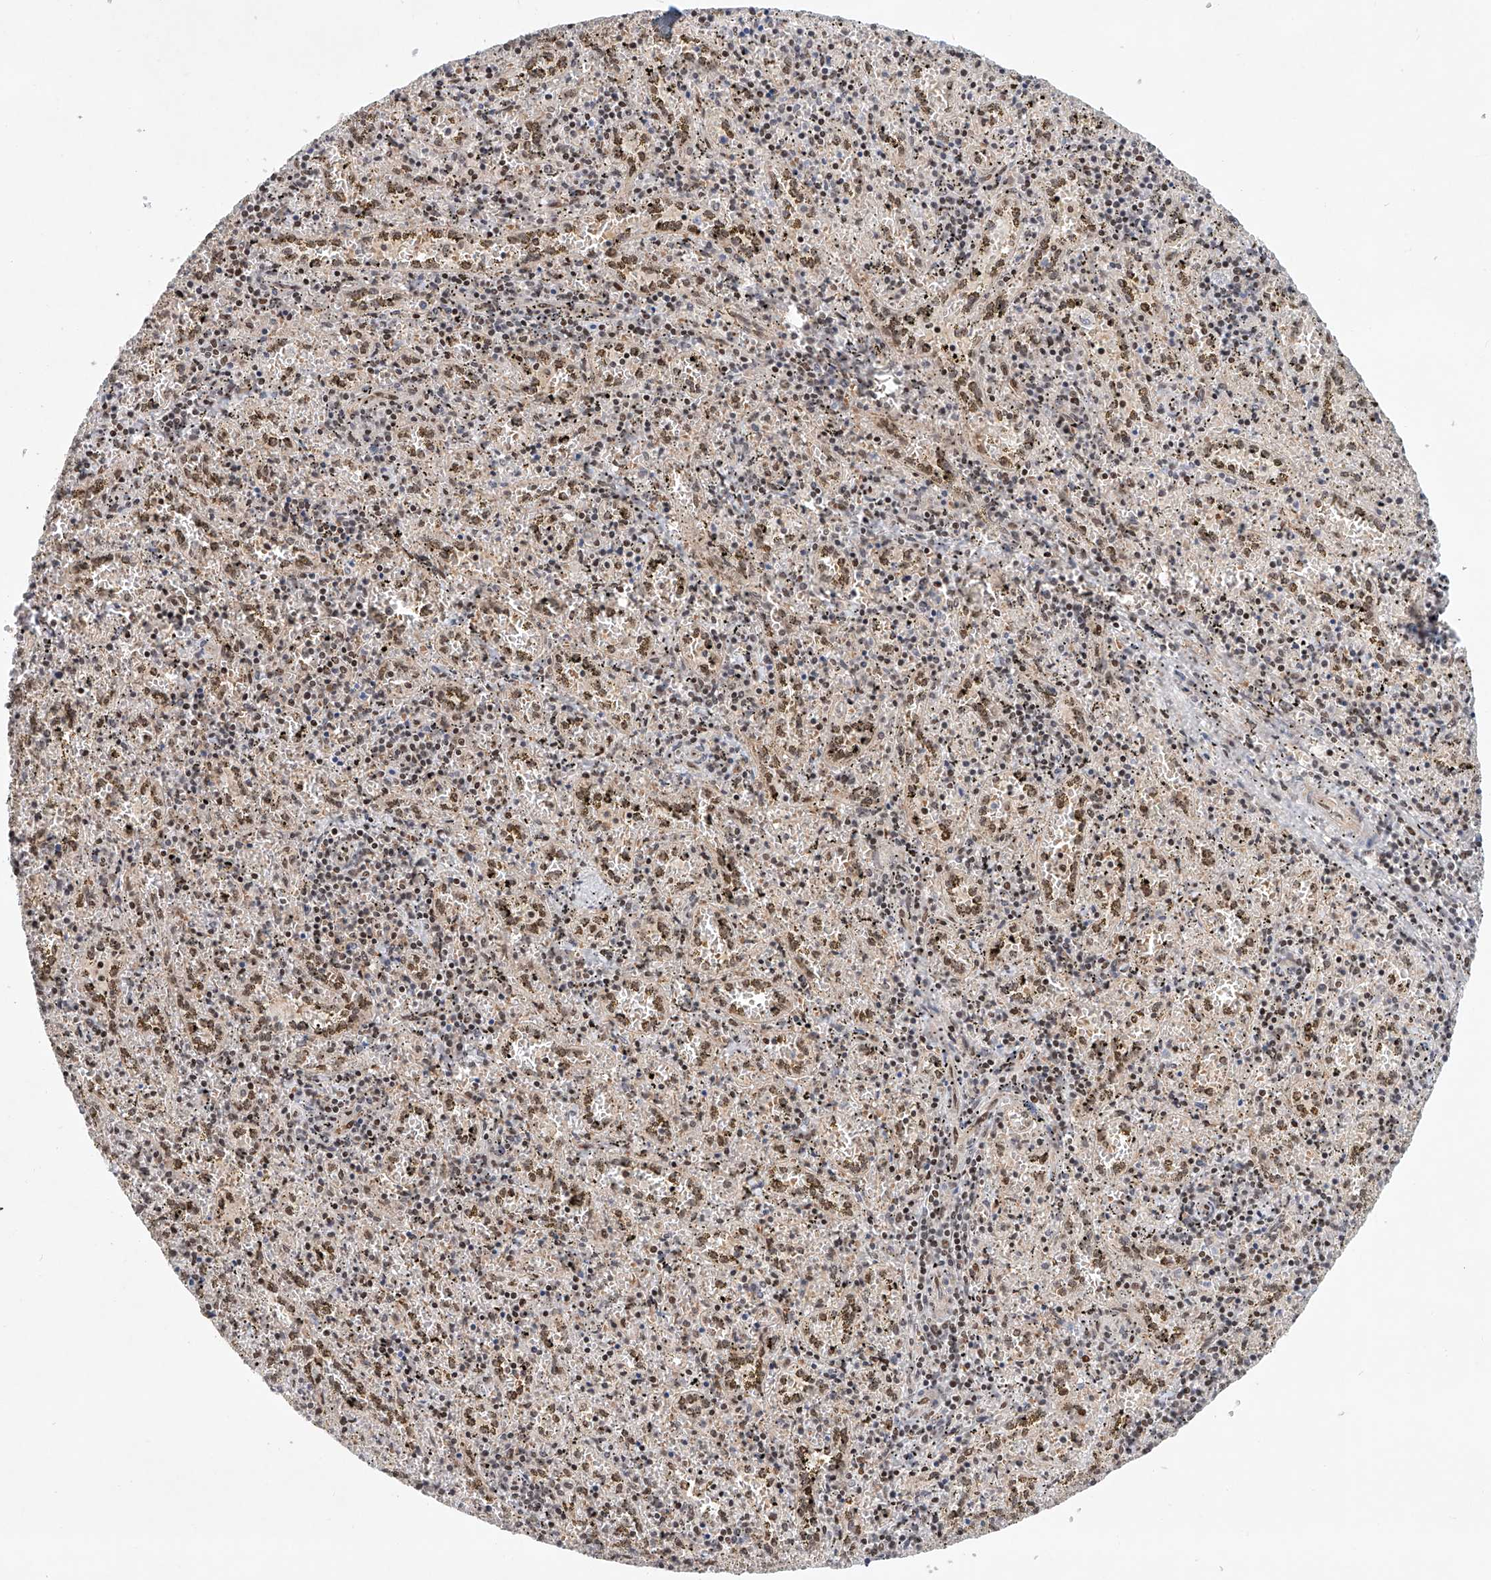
{"staining": {"intensity": "moderate", "quantity": "25%-75%", "location": "nuclear"}, "tissue": "spleen", "cell_type": "Cells in red pulp", "image_type": "normal", "snomed": [{"axis": "morphology", "description": "Normal tissue, NOS"}, {"axis": "topography", "description": "Spleen"}], "caption": "DAB (3,3'-diaminobenzidine) immunohistochemical staining of benign spleen demonstrates moderate nuclear protein expression in about 25%-75% of cells in red pulp.", "gene": "ZNF470", "patient": {"sex": "male", "age": 11}}